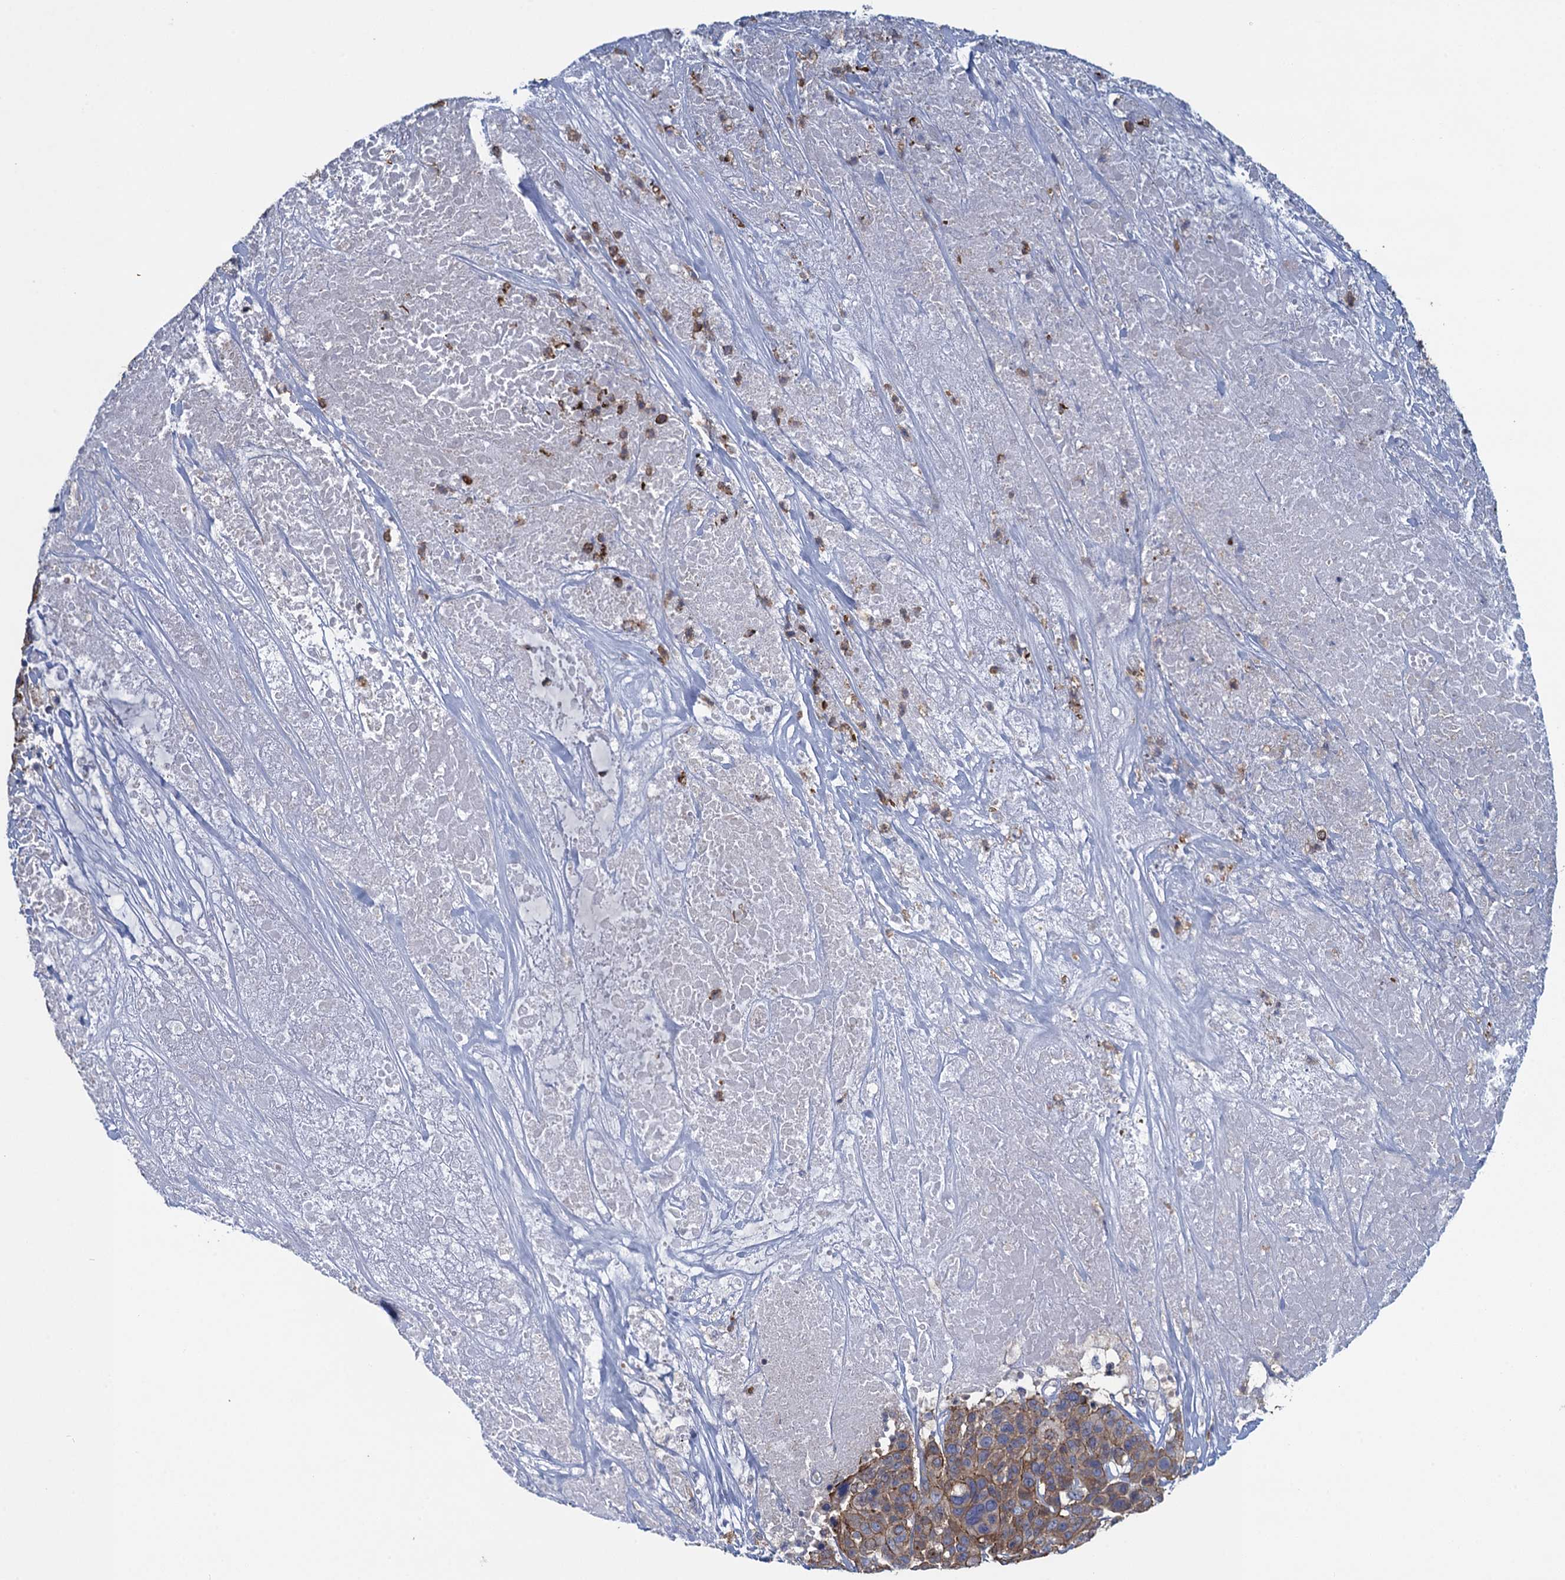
{"staining": {"intensity": "moderate", "quantity": "25%-75%", "location": "cytoplasmic/membranous"}, "tissue": "breast cancer", "cell_type": "Tumor cells", "image_type": "cancer", "snomed": [{"axis": "morphology", "description": "Duct carcinoma"}, {"axis": "topography", "description": "Breast"}], "caption": "Immunohistochemical staining of breast cancer (infiltrating ductal carcinoma) displays medium levels of moderate cytoplasmic/membranous protein positivity in approximately 25%-75% of tumor cells.", "gene": "PROSER2", "patient": {"sex": "female", "age": 37}}